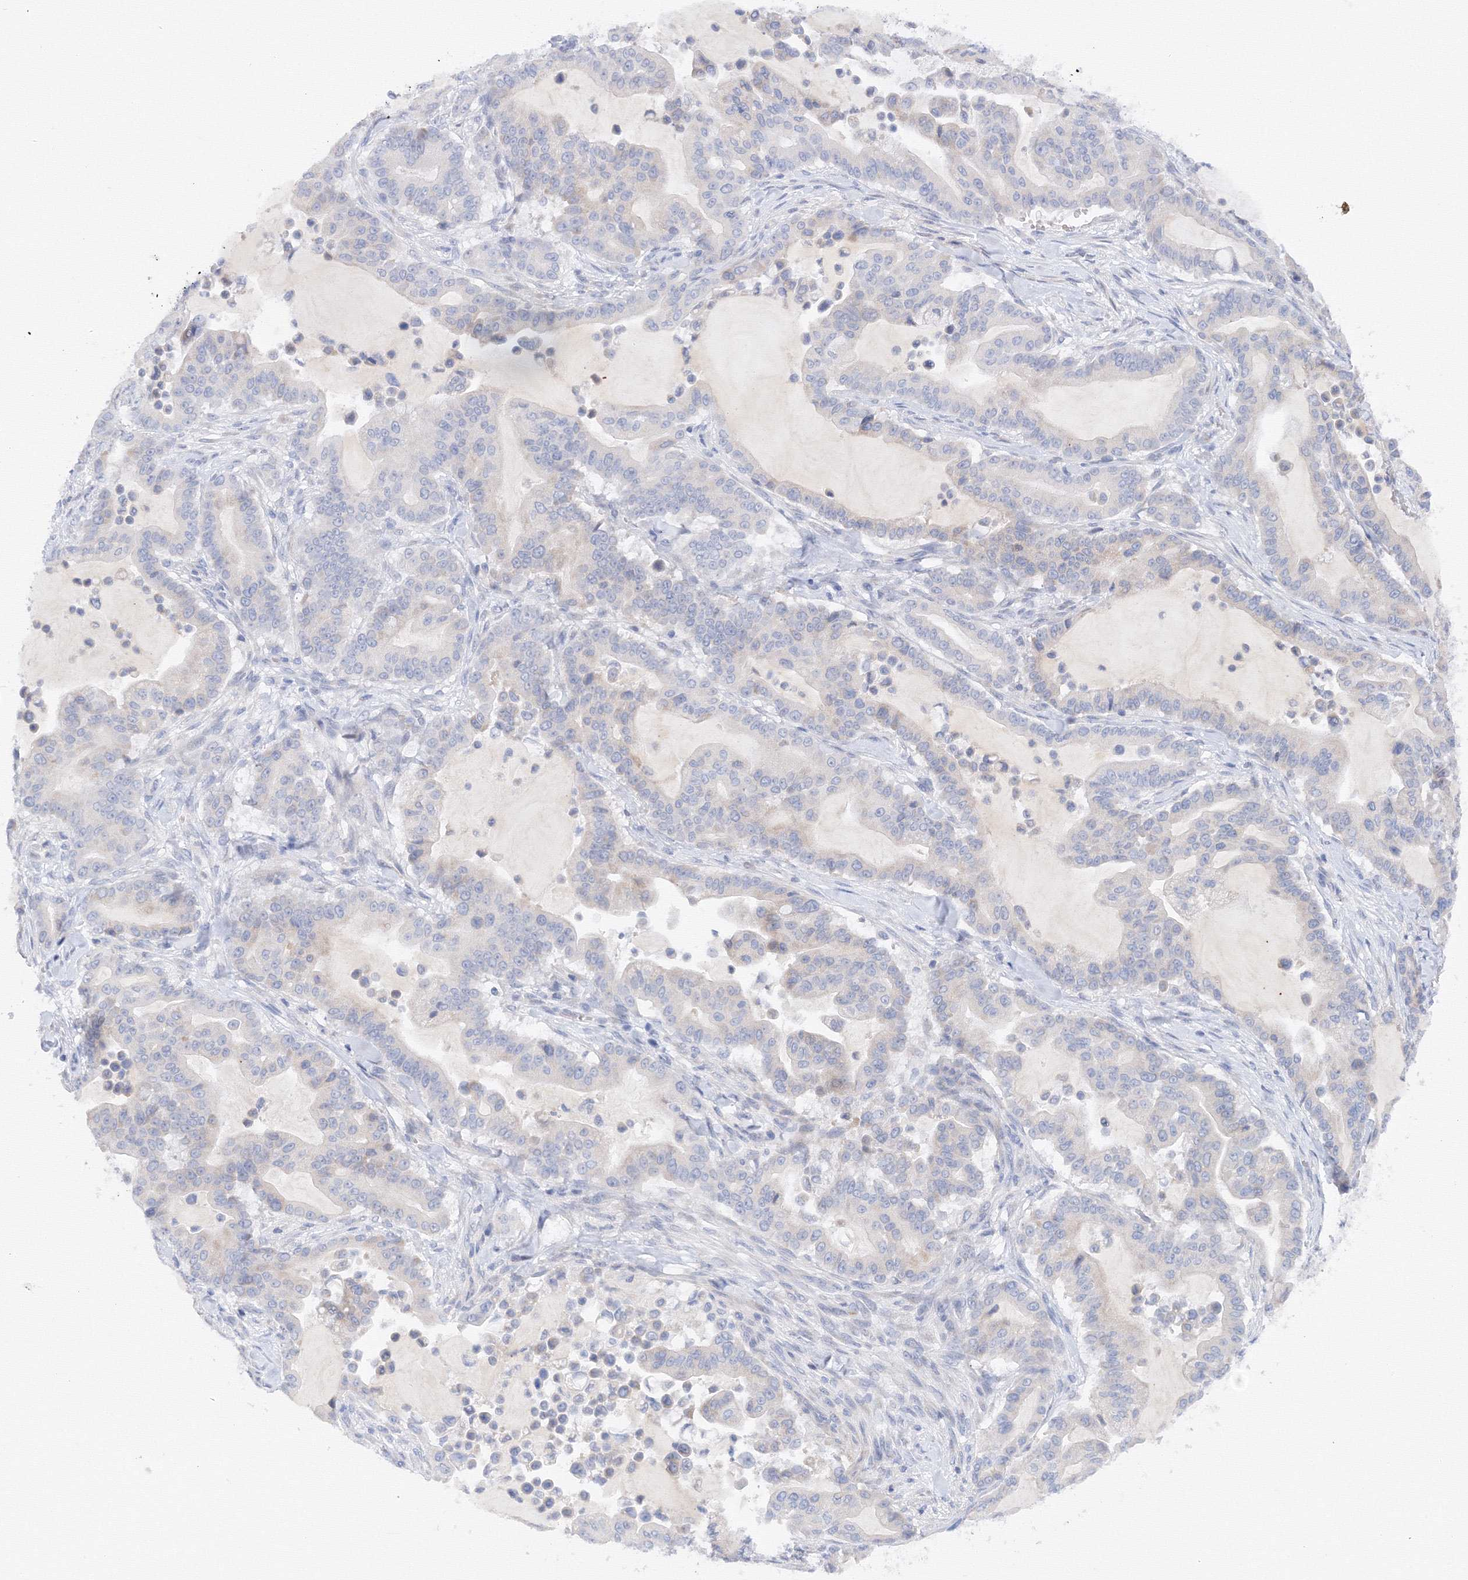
{"staining": {"intensity": "negative", "quantity": "none", "location": "none"}, "tissue": "pancreatic cancer", "cell_type": "Tumor cells", "image_type": "cancer", "snomed": [{"axis": "morphology", "description": "Adenocarcinoma, NOS"}, {"axis": "topography", "description": "Pancreas"}], "caption": "This is a photomicrograph of immunohistochemistry staining of pancreatic cancer, which shows no positivity in tumor cells.", "gene": "TAMM41", "patient": {"sex": "male", "age": 63}}